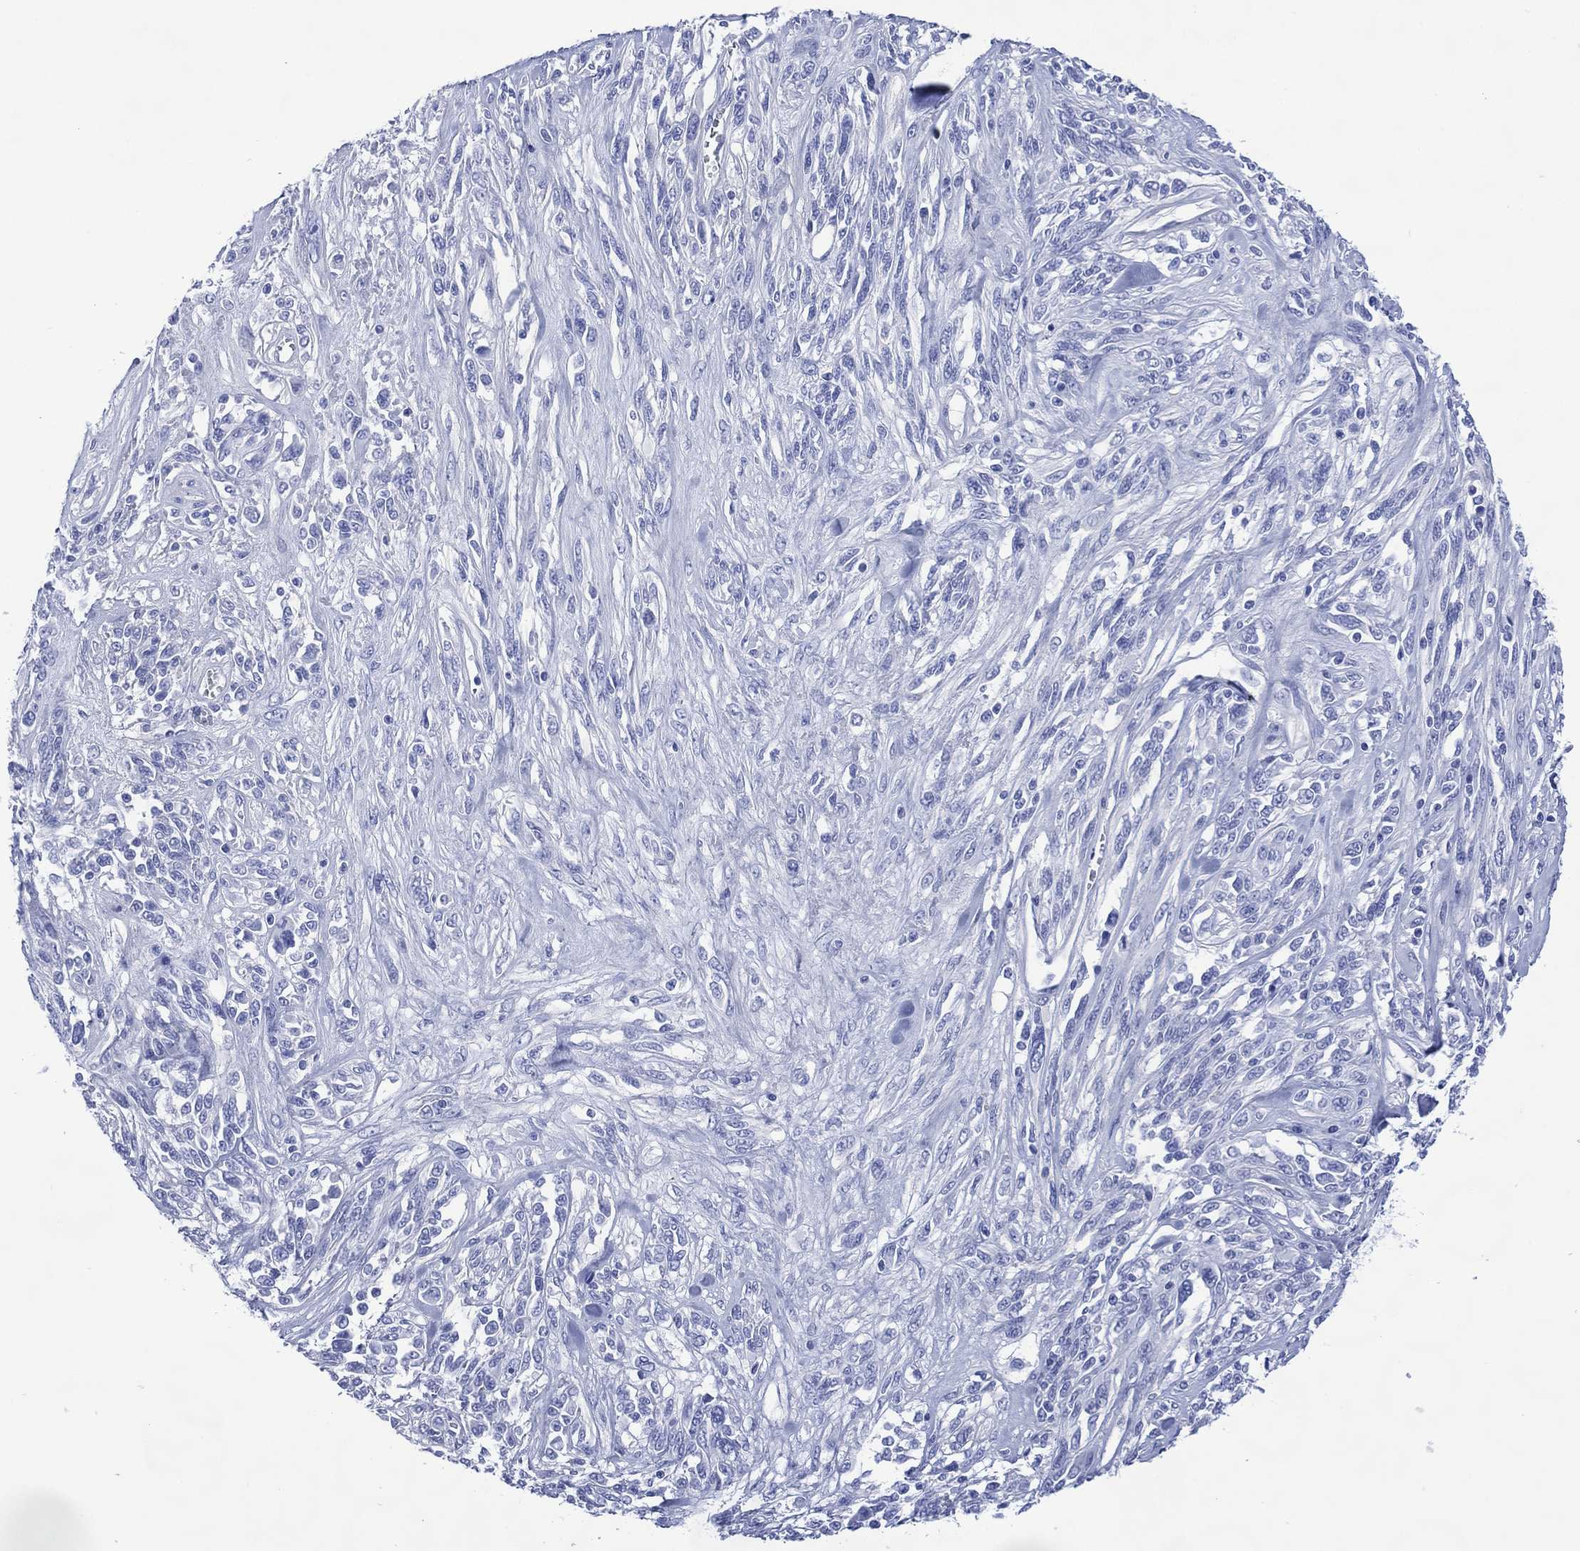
{"staining": {"intensity": "negative", "quantity": "none", "location": "none"}, "tissue": "melanoma", "cell_type": "Tumor cells", "image_type": "cancer", "snomed": [{"axis": "morphology", "description": "Malignant melanoma, NOS"}, {"axis": "topography", "description": "Skin"}], "caption": "Tumor cells show no significant protein expression in malignant melanoma. (DAB (3,3'-diaminobenzidine) IHC visualized using brightfield microscopy, high magnification).", "gene": "SHCBP1L", "patient": {"sex": "female", "age": 91}}